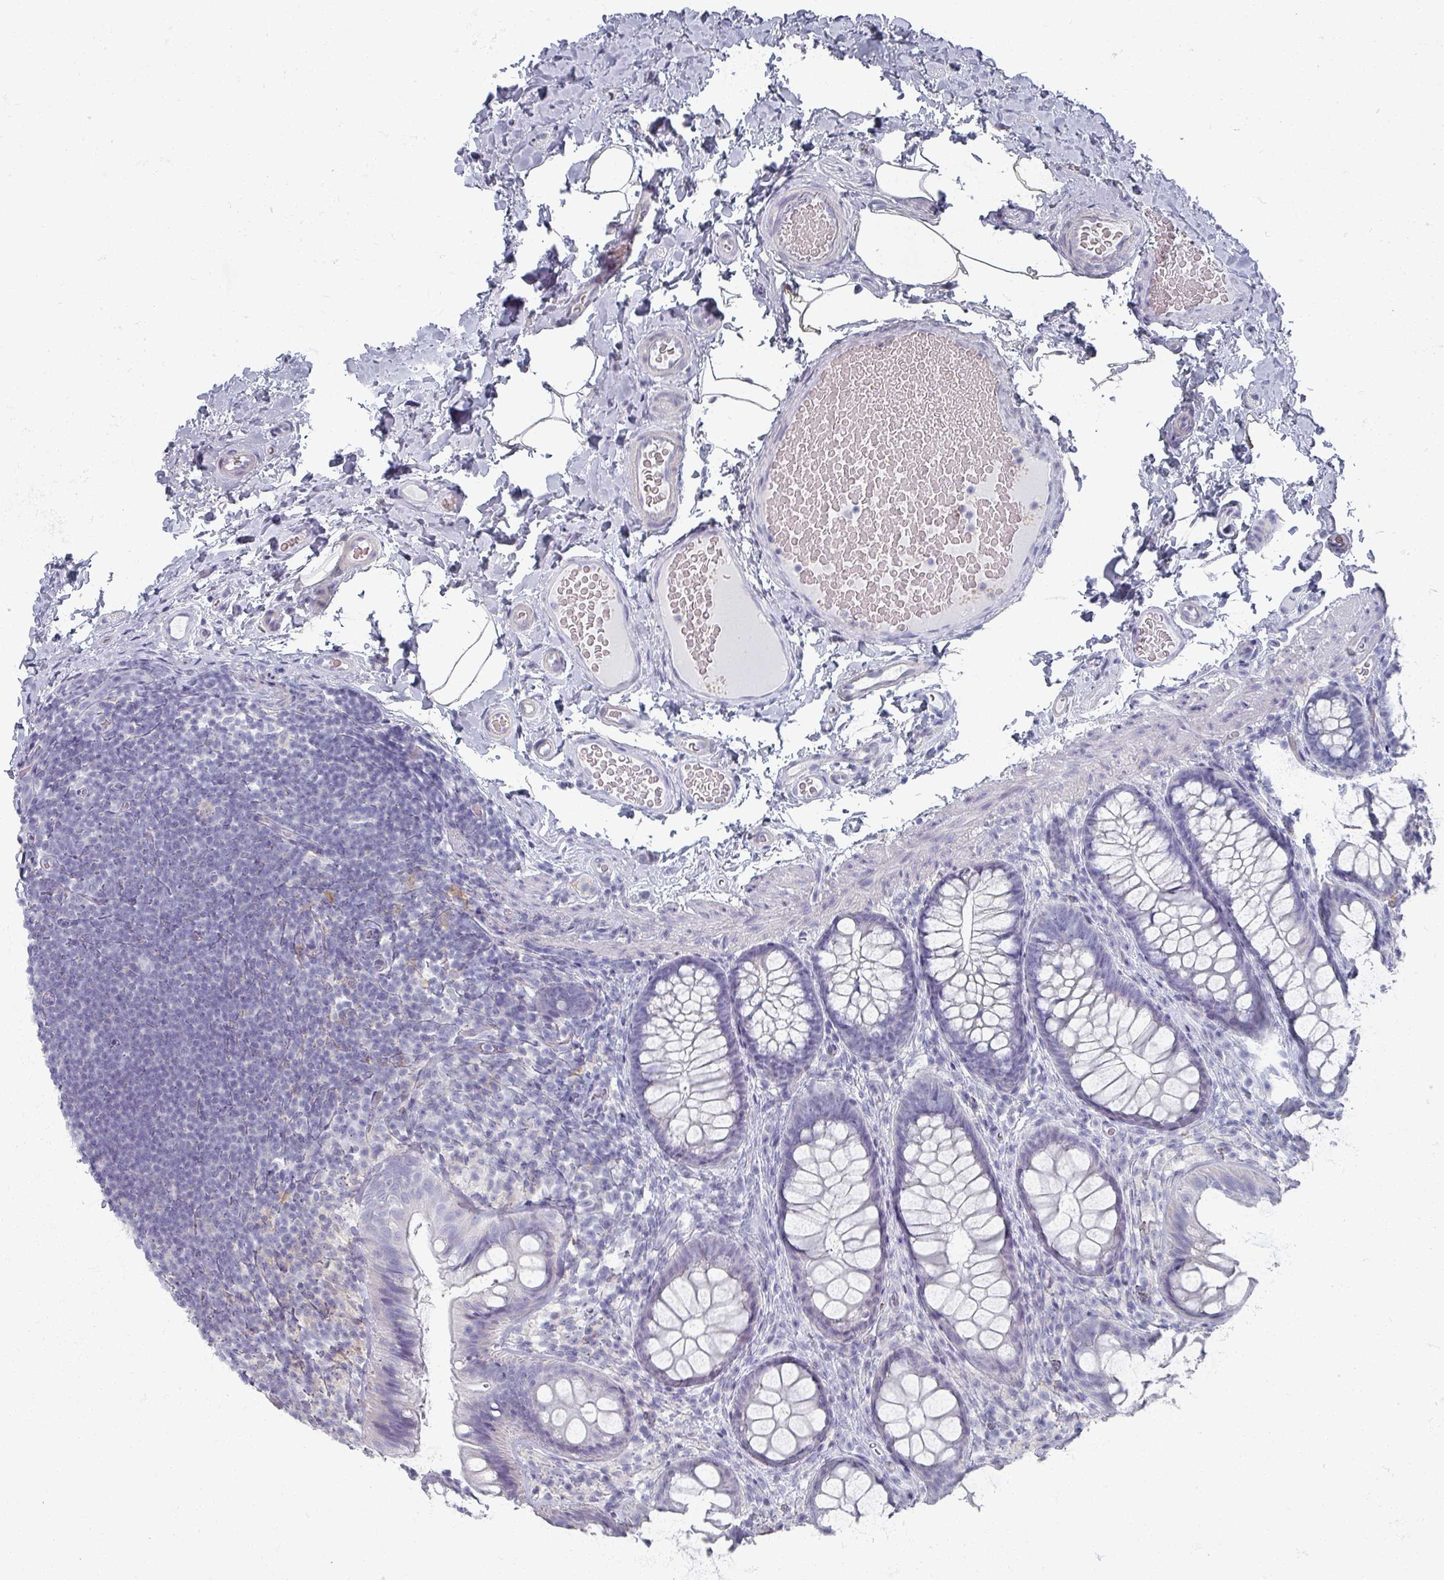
{"staining": {"intensity": "negative", "quantity": "none", "location": "none"}, "tissue": "colon", "cell_type": "Endothelial cells", "image_type": "normal", "snomed": [{"axis": "morphology", "description": "Normal tissue, NOS"}, {"axis": "topography", "description": "Colon"}], "caption": "DAB immunohistochemical staining of unremarkable human colon displays no significant staining in endothelial cells.", "gene": "OMG", "patient": {"sex": "male", "age": 46}}